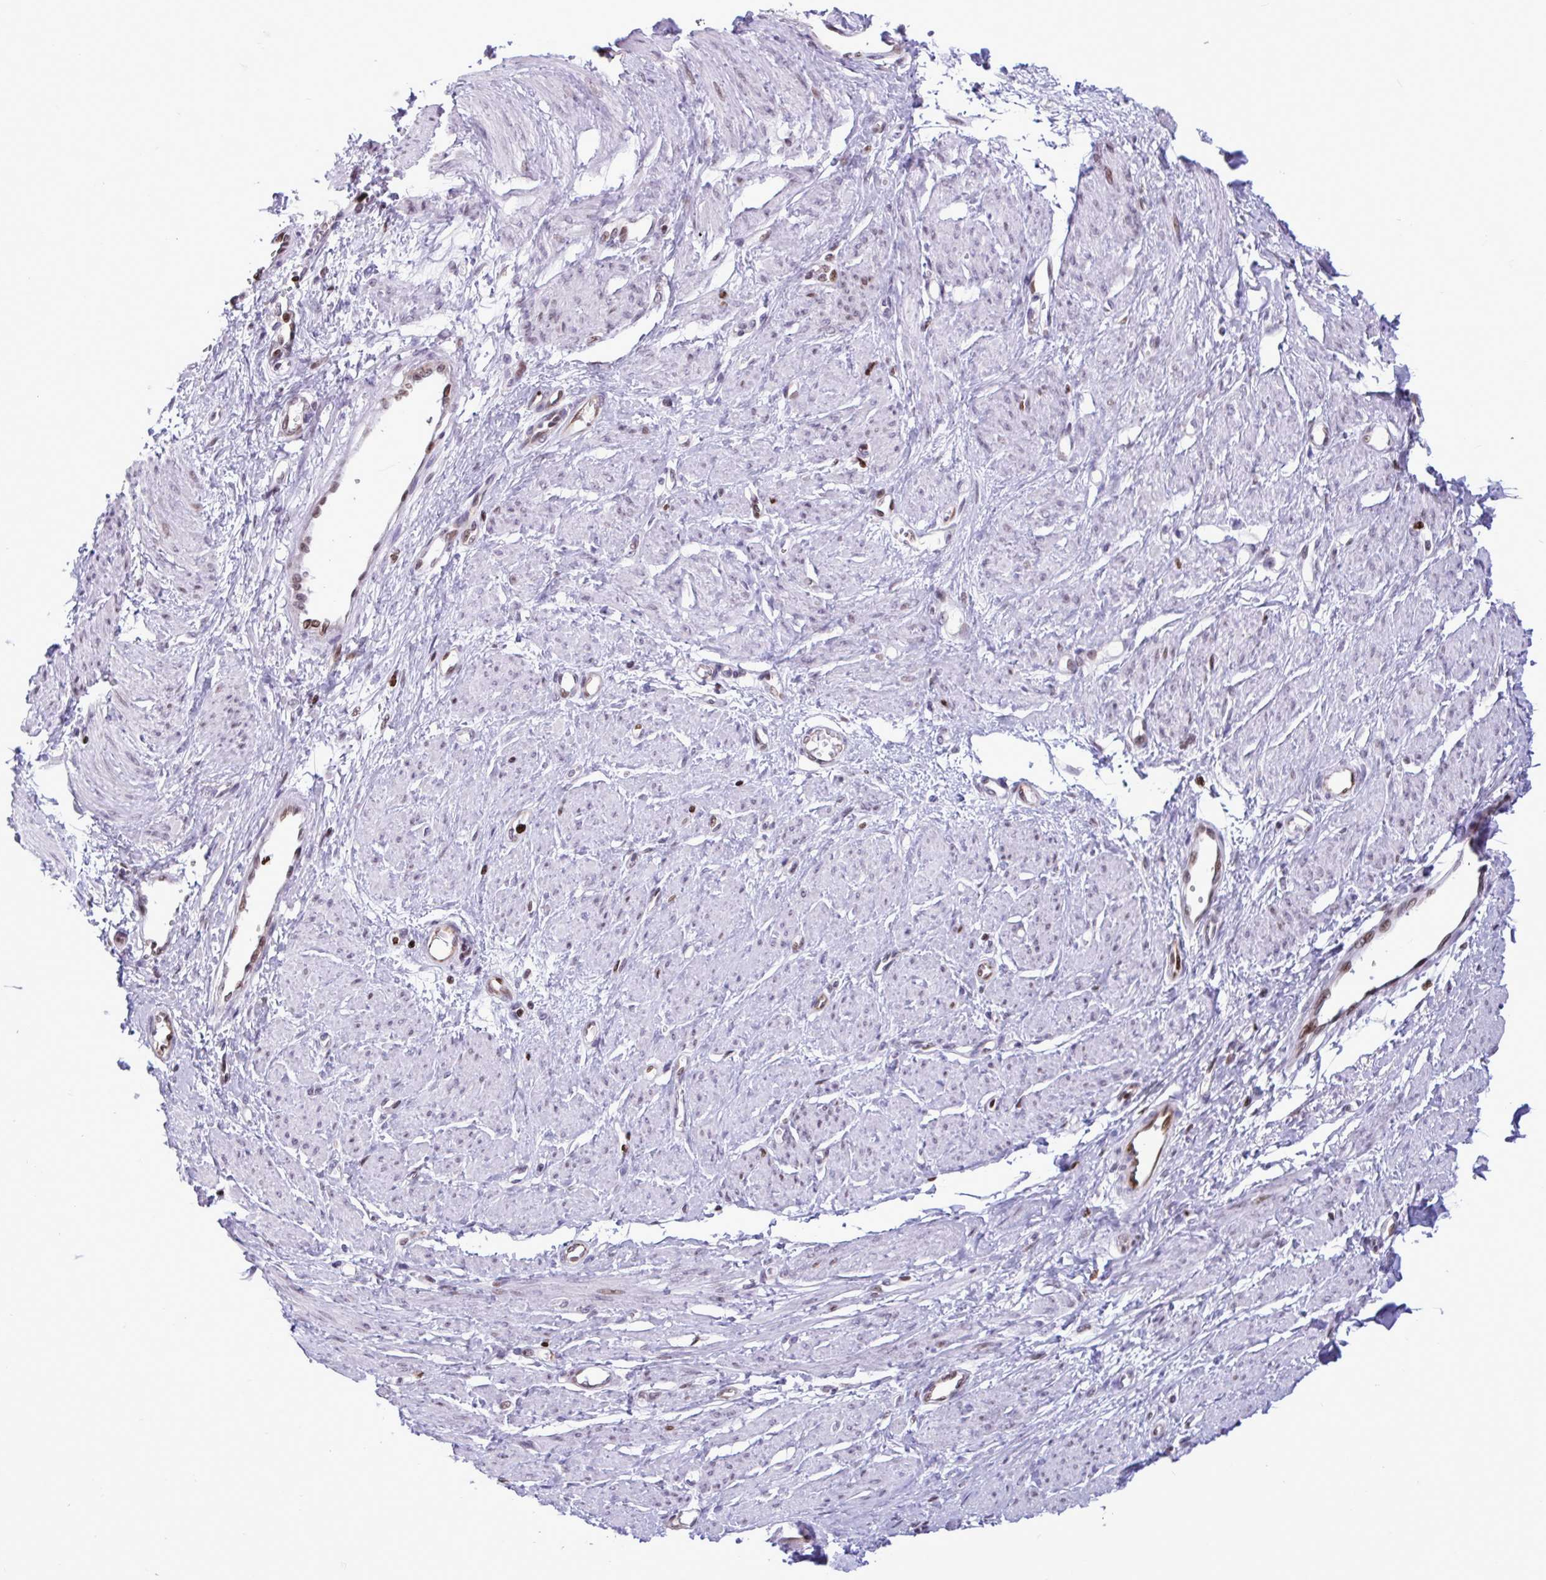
{"staining": {"intensity": "weak", "quantity": "25%-75%", "location": "nuclear"}, "tissue": "smooth muscle", "cell_type": "Smooth muscle cells", "image_type": "normal", "snomed": [{"axis": "morphology", "description": "Normal tissue, NOS"}, {"axis": "topography", "description": "Smooth muscle"}, {"axis": "topography", "description": "Uterus"}], "caption": "The photomicrograph reveals staining of normal smooth muscle, revealing weak nuclear protein expression (brown color) within smooth muscle cells.", "gene": "HMGB2", "patient": {"sex": "female", "age": 39}}